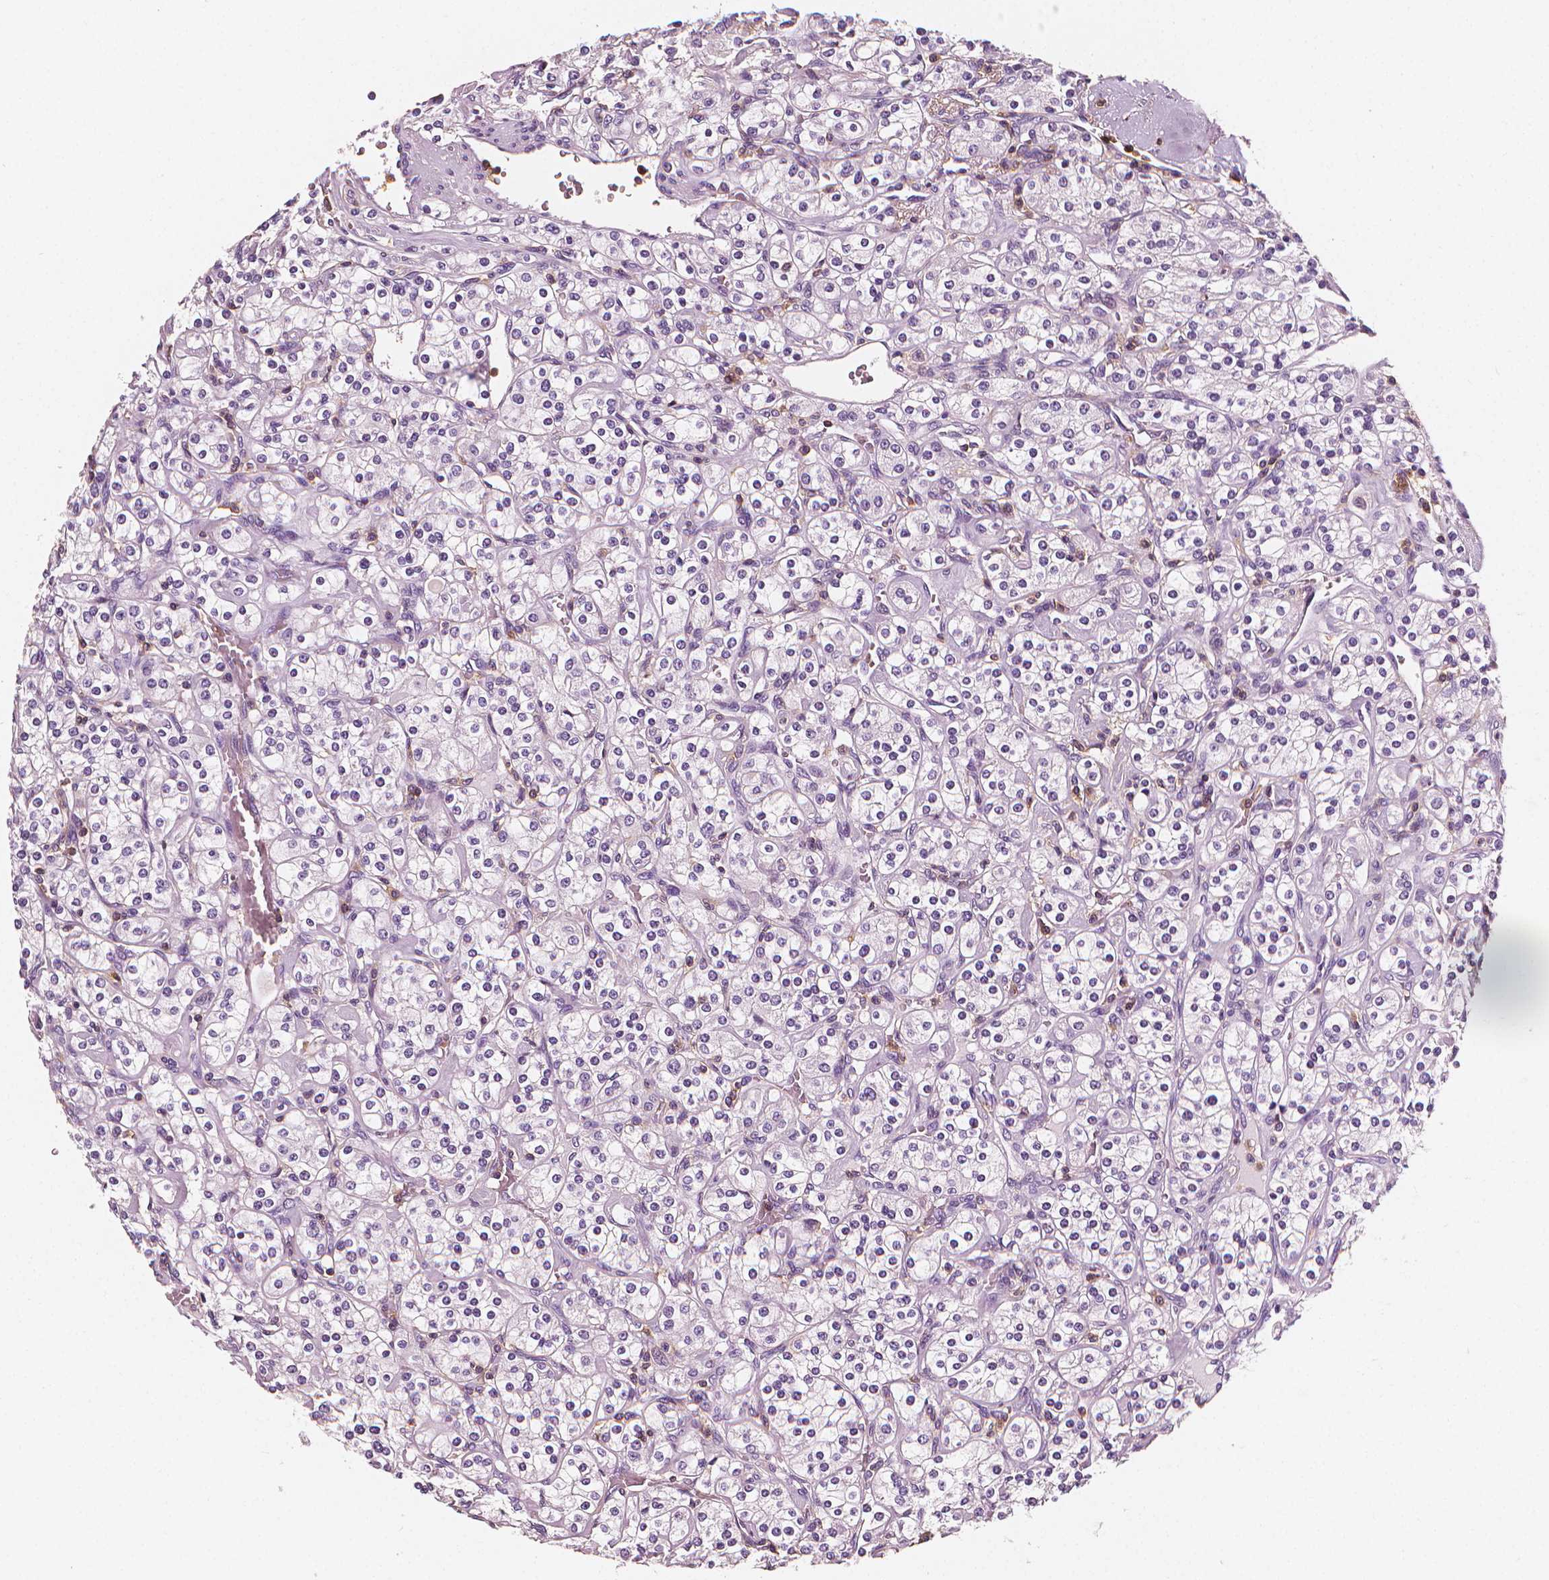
{"staining": {"intensity": "negative", "quantity": "none", "location": "none"}, "tissue": "renal cancer", "cell_type": "Tumor cells", "image_type": "cancer", "snomed": [{"axis": "morphology", "description": "Adenocarcinoma, NOS"}, {"axis": "topography", "description": "Kidney"}], "caption": "An image of human renal adenocarcinoma is negative for staining in tumor cells. (DAB (3,3'-diaminobenzidine) IHC, high magnification).", "gene": "PTPRC", "patient": {"sex": "male", "age": 77}}